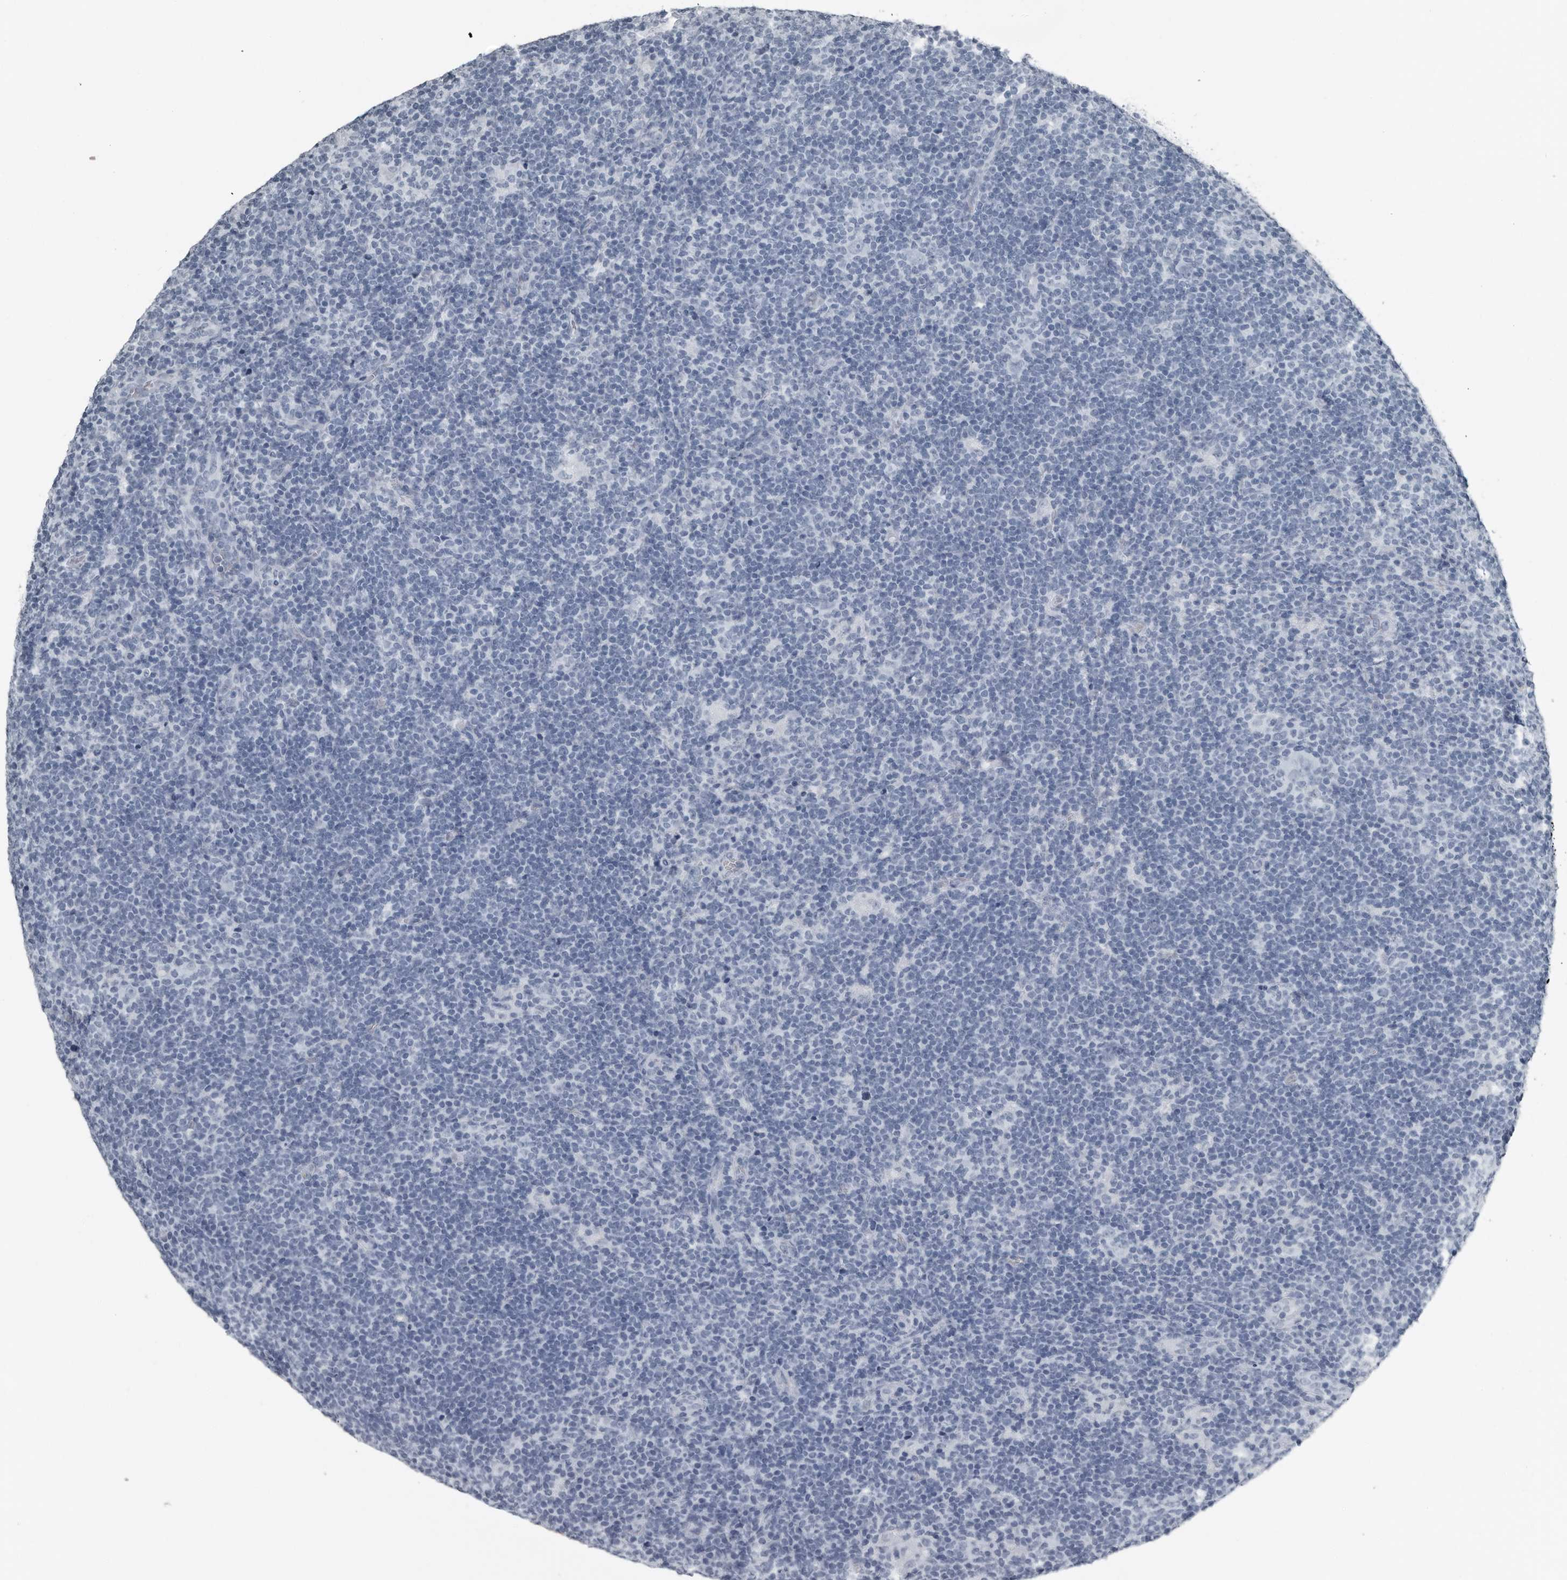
{"staining": {"intensity": "negative", "quantity": "none", "location": "none"}, "tissue": "lymphoma", "cell_type": "Tumor cells", "image_type": "cancer", "snomed": [{"axis": "morphology", "description": "Hodgkin's disease, NOS"}, {"axis": "topography", "description": "Lymph node"}], "caption": "High magnification brightfield microscopy of Hodgkin's disease stained with DAB (3,3'-diaminobenzidine) (brown) and counterstained with hematoxylin (blue): tumor cells show no significant staining.", "gene": "PRSS1", "patient": {"sex": "female", "age": 57}}